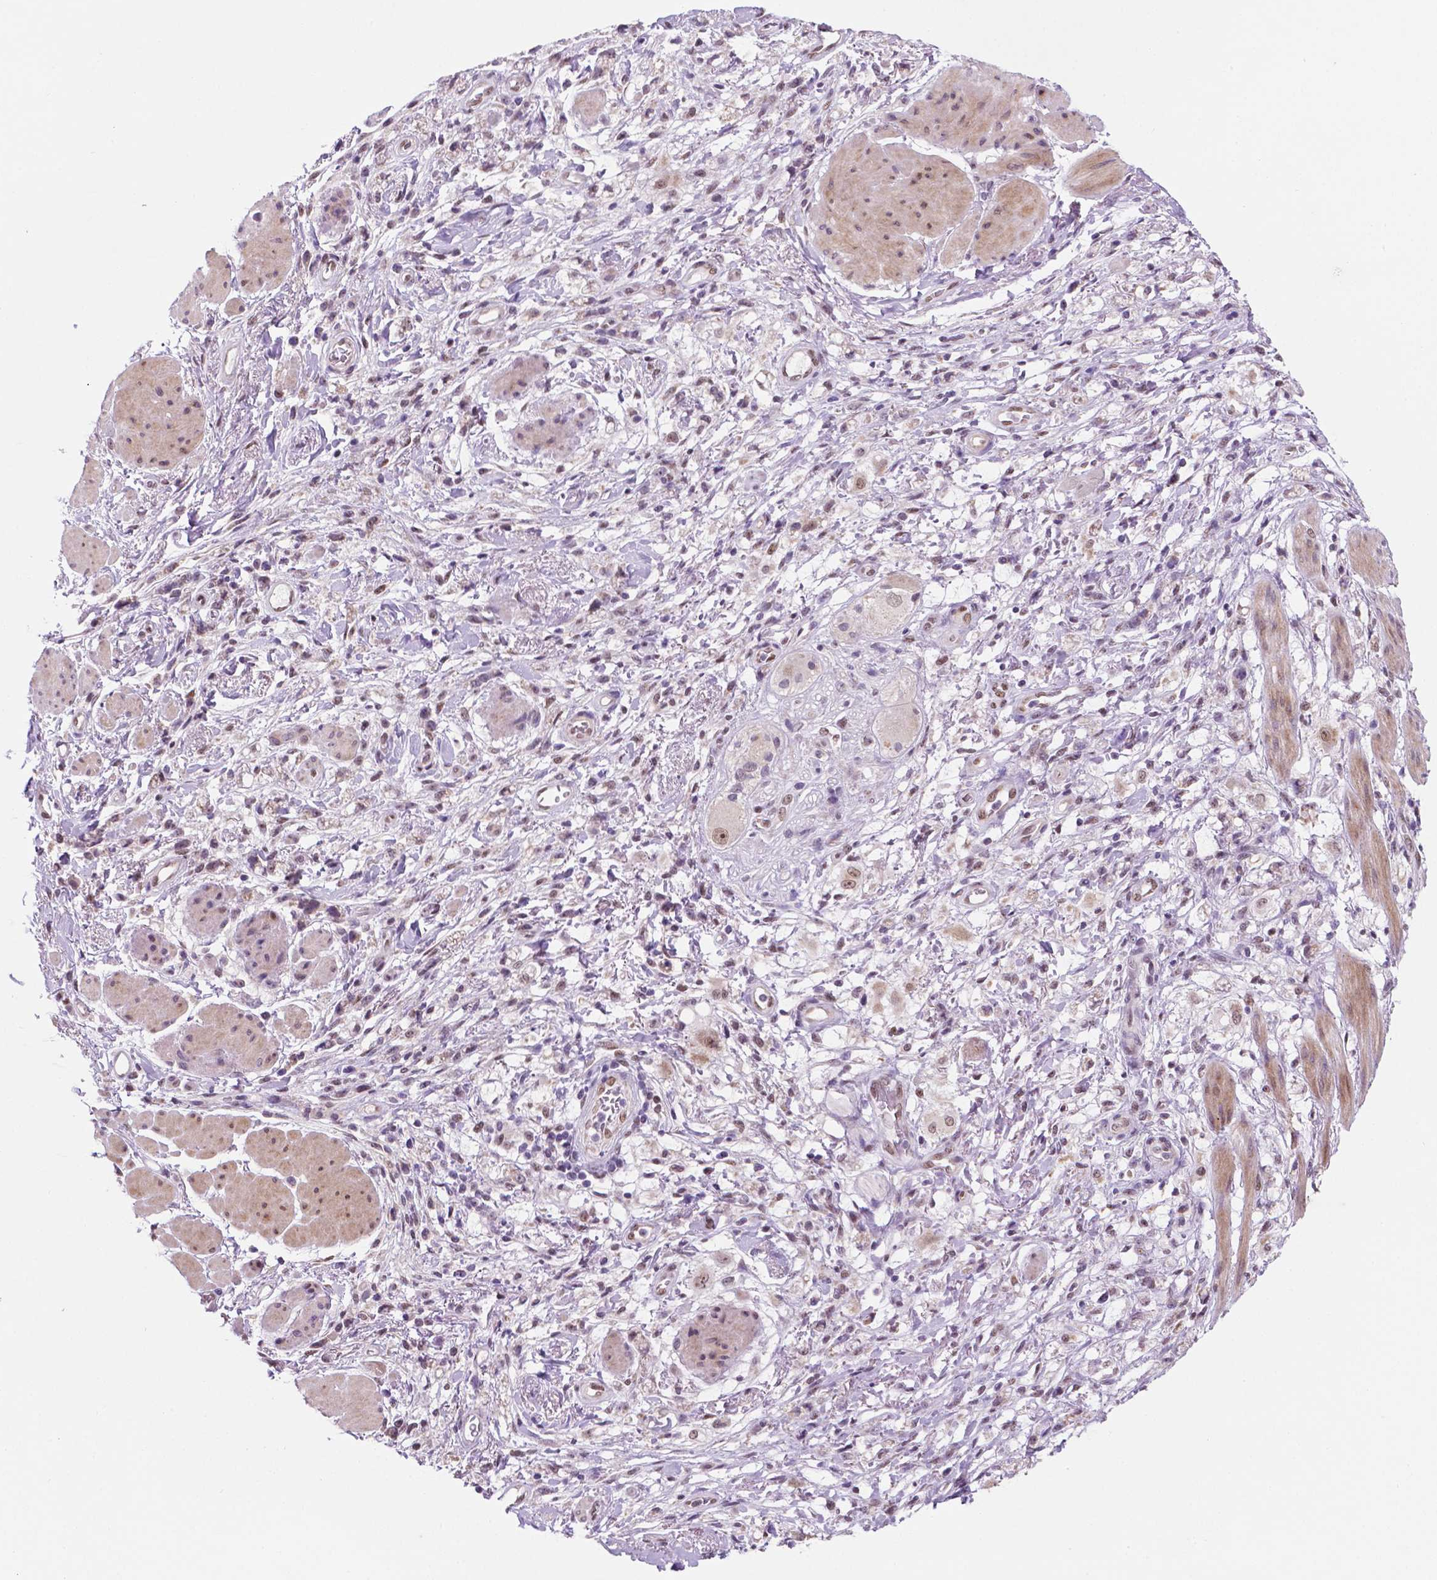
{"staining": {"intensity": "moderate", "quantity": "25%-75%", "location": "nuclear"}, "tissue": "stomach cancer", "cell_type": "Tumor cells", "image_type": "cancer", "snomed": [{"axis": "morphology", "description": "Adenocarcinoma, NOS"}, {"axis": "topography", "description": "Stomach"}], "caption": "Immunohistochemistry (IHC) staining of stomach cancer (adenocarcinoma), which exhibits medium levels of moderate nuclear staining in about 25%-75% of tumor cells indicating moderate nuclear protein positivity. The staining was performed using DAB (3,3'-diaminobenzidine) (brown) for protein detection and nuclei were counterstained in hematoxylin (blue).", "gene": "C18orf21", "patient": {"sex": "female", "age": 60}}